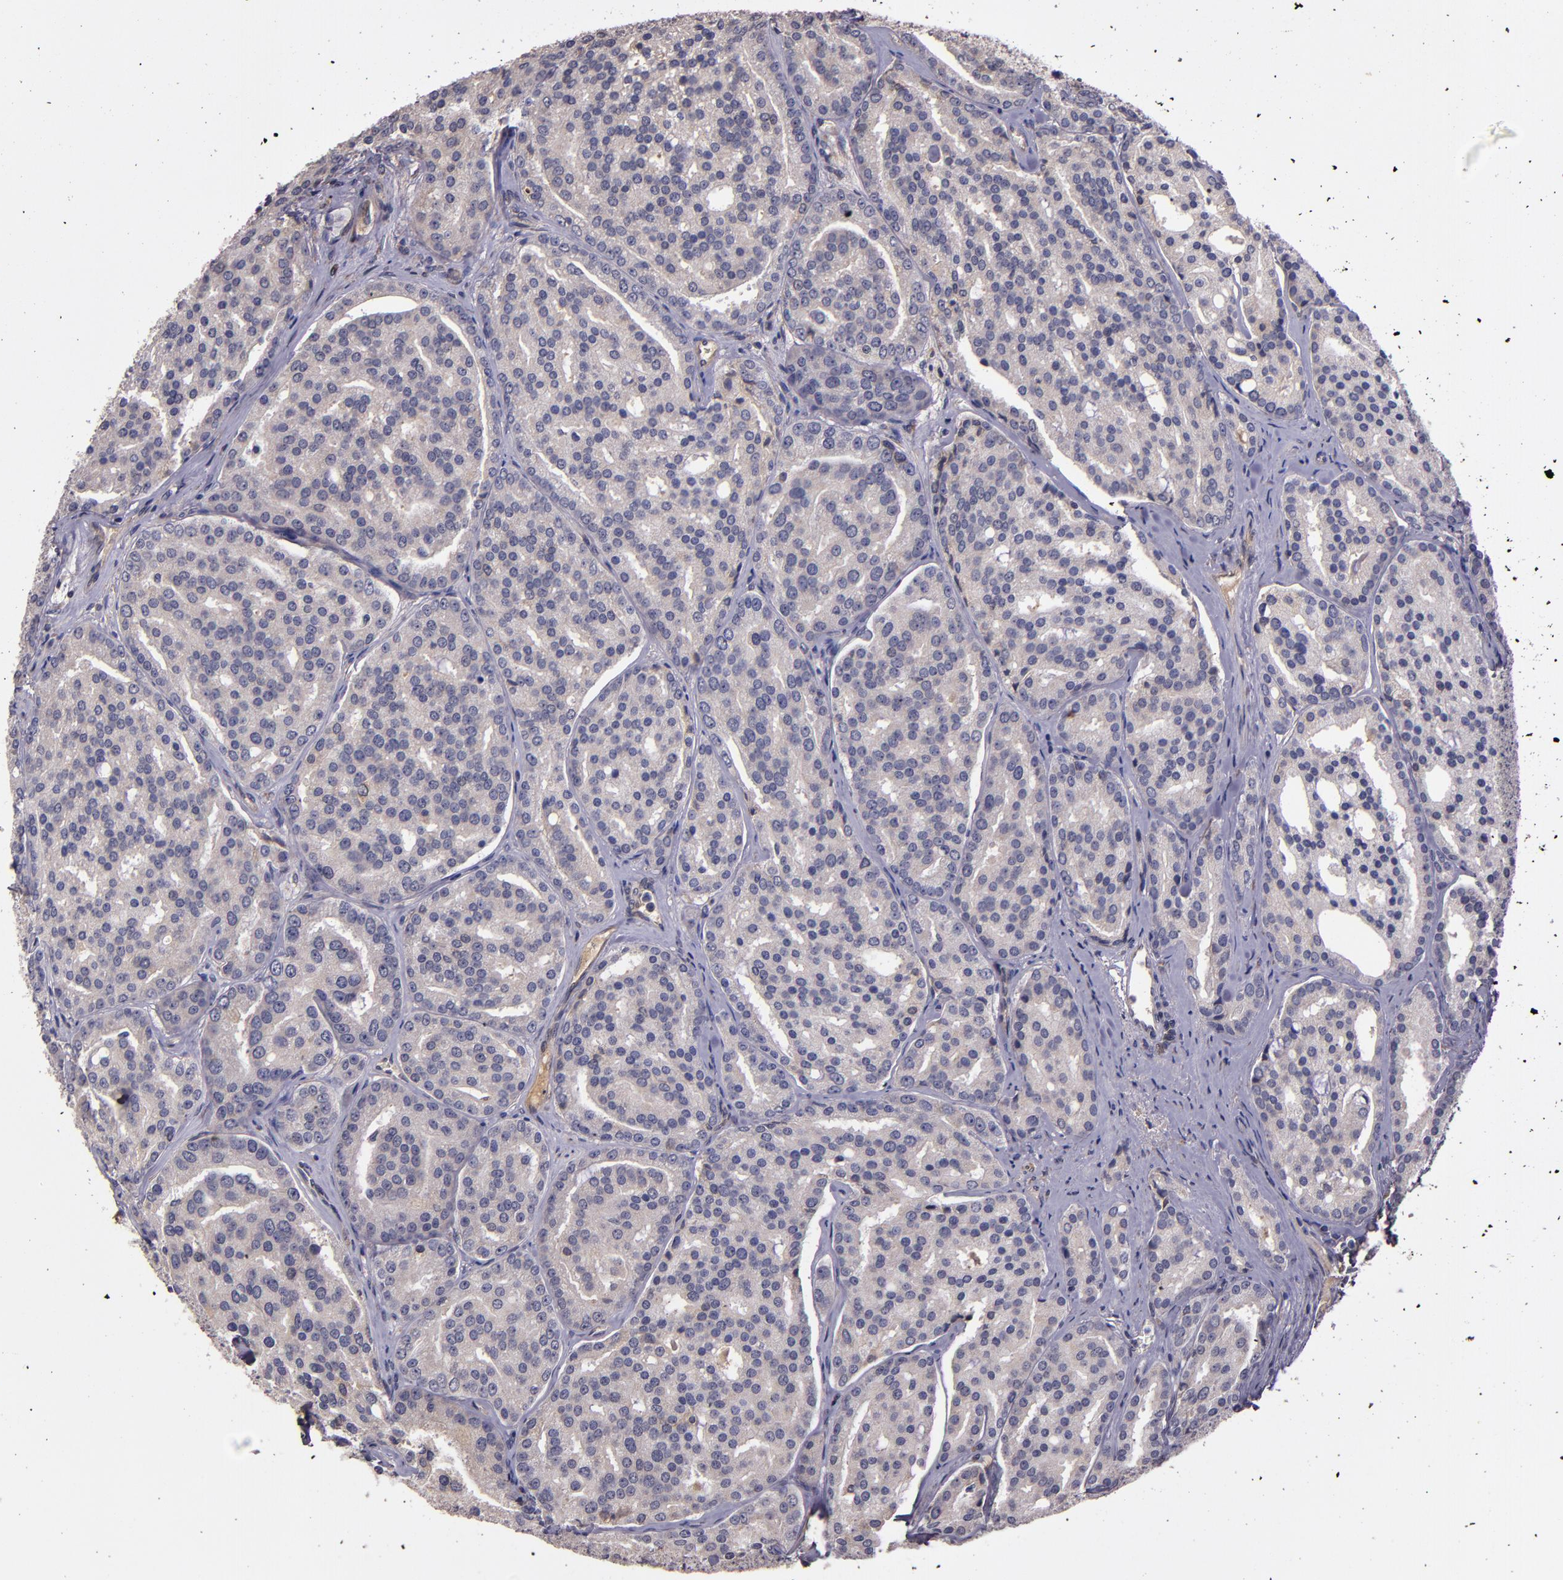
{"staining": {"intensity": "weak", "quantity": ">75%", "location": "cytoplasmic/membranous"}, "tissue": "prostate cancer", "cell_type": "Tumor cells", "image_type": "cancer", "snomed": [{"axis": "morphology", "description": "Adenocarcinoma, High grade"}, {"axis": "topography", "description": "Prostate"}], "caption": "This photomicrograph shows high-grade adenocarcinoma (prostate) stained with immunohistochemistry to label a protein in brown. The cytoplasmic/membranous of tumor cells show weak positivity for the protein. Nuclei are counter-stained blue.", "gene": "PRAF2", "patient": {"sex": "male", "age": 64}}